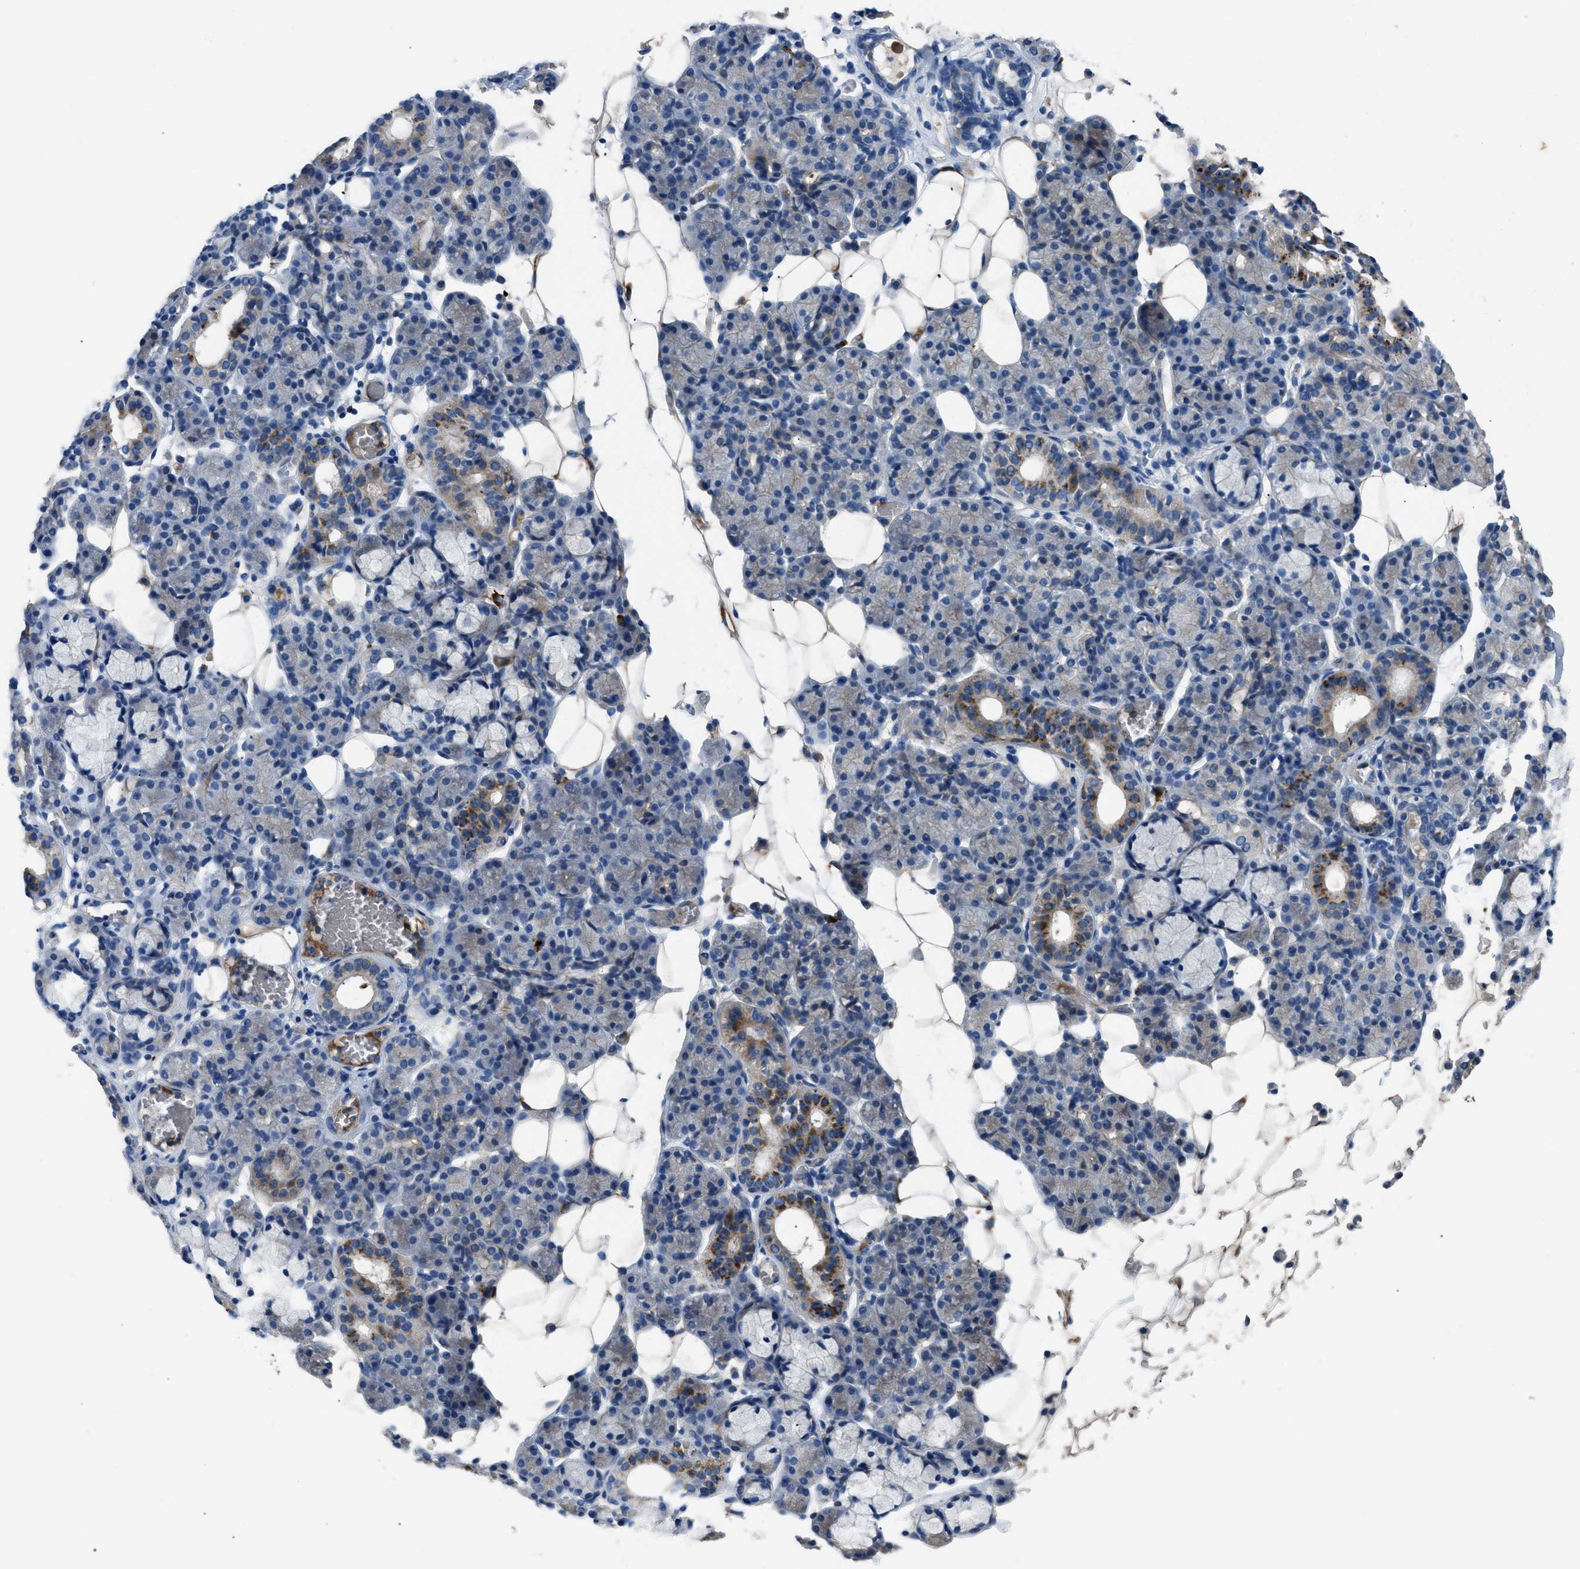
{"staining": {"intensity": "moderate", "quantity": "<25%", "location": "cytoplasmic/membranous"}, "tissue": "salivary gland", "cell_type": "Glandular cells", "image_type": "normal", "snomed": [{"axis": "morphology", "description": "Normal tissue, NOS"}, {"axis": "topography", "description": "Salivary gland"}], "caption": "High-magnification brightfield microscopy of benign salivary gland stained with DAB (brown) and counterstained with hematoxylin (blue). glandular cells exhibit moderate cytoplasmic/membranous positivity is appreciated in approximately<25% of cells.", "gene": "SGCZ", "patient": {"sex": "male", "age": 63}}